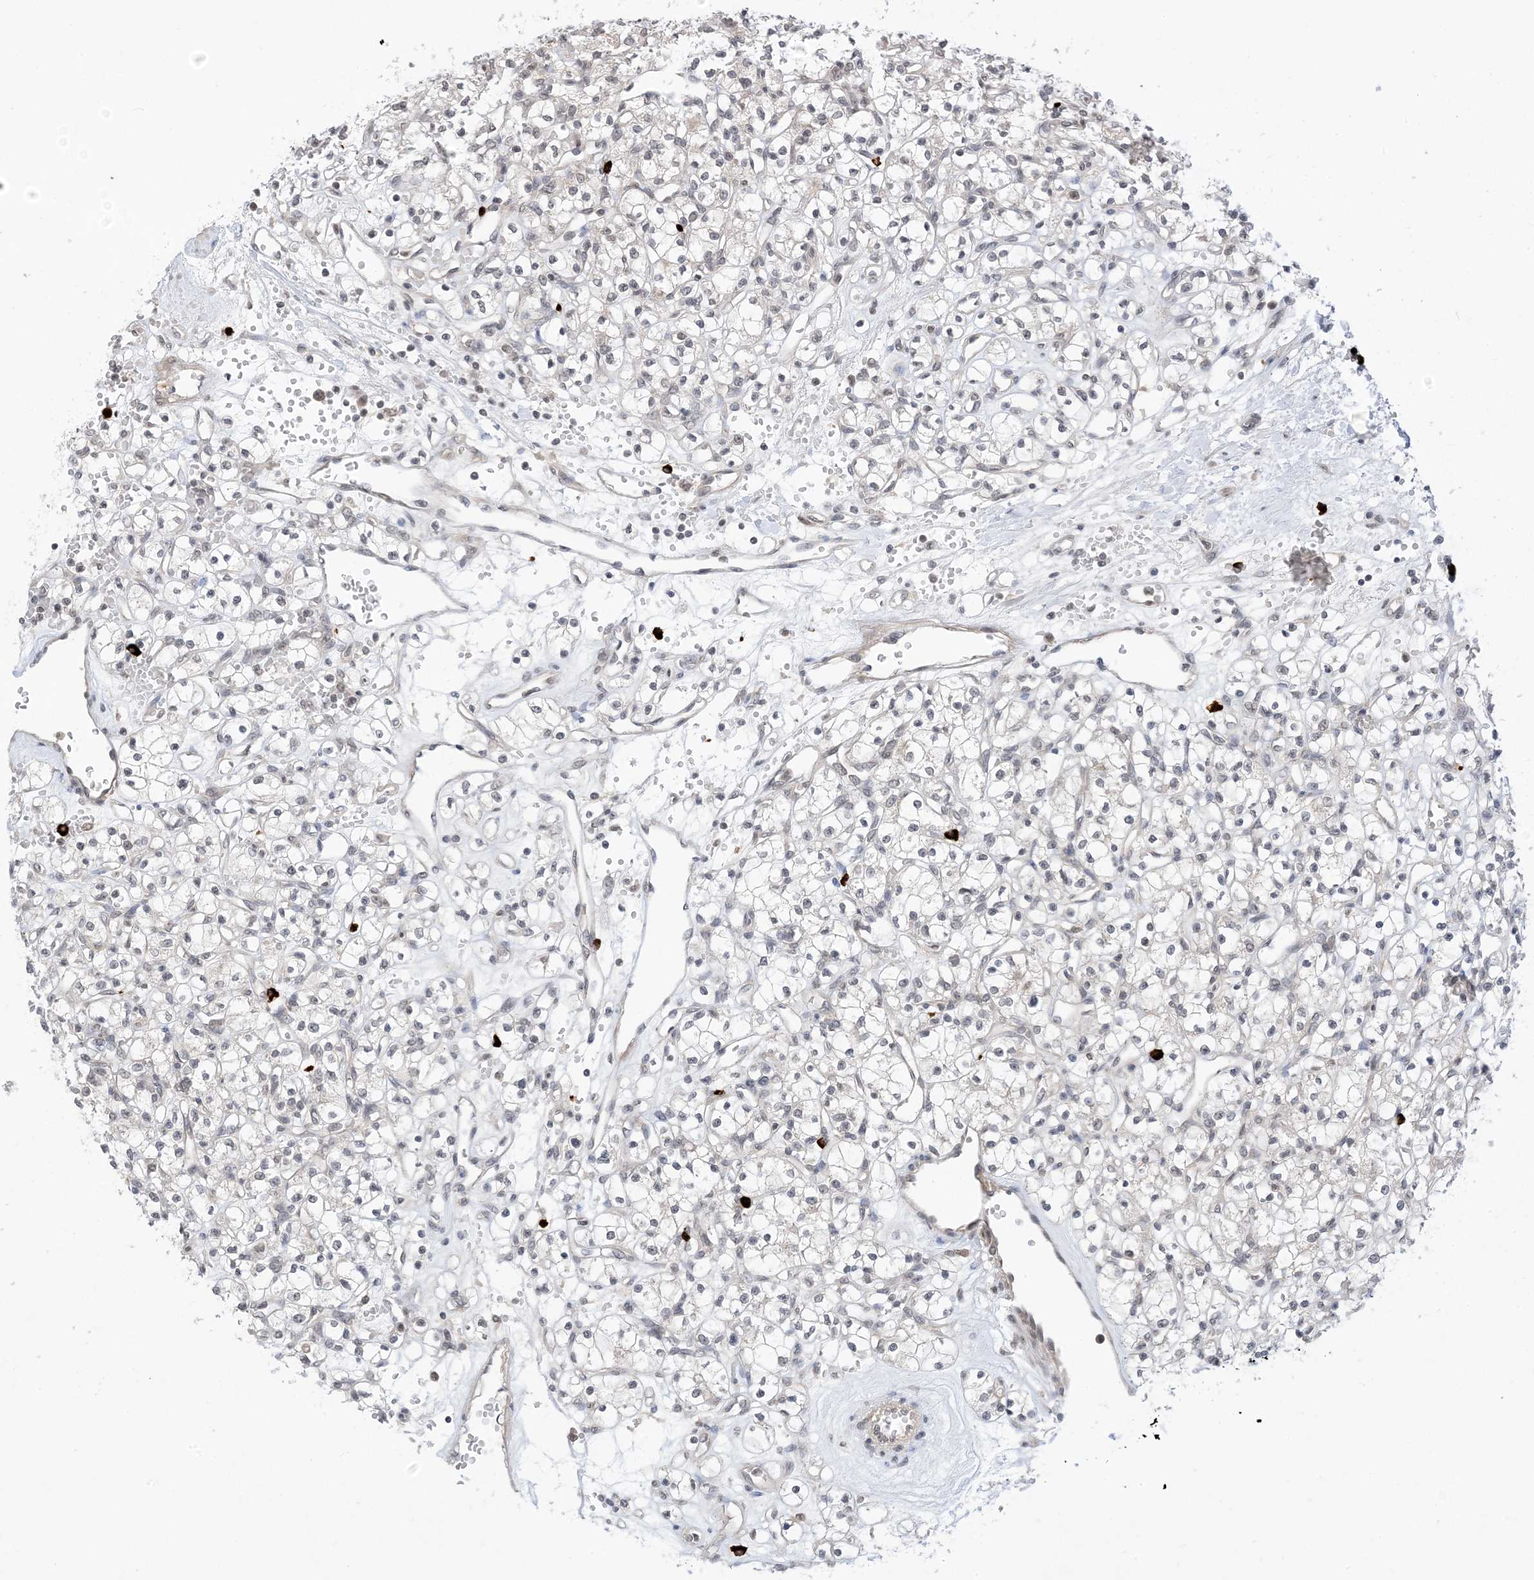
{"staining": {"intensity": "negative", "quantity": "none", "location": "none"}, "tissue": "renal cancer", "cell_type": "Tumor cells", "image_type": "cancer", "snomed": [{"axis": "morphology", "description": "Adenocarcinoma, NOS"}, {"axis": "topography", "description": "Kidney"}], "caption": "A photomicrograph of renal adenocarcinoma stained for a protein demonstrates no brown staining in tumor cells.", "gene": "RANBP9", "patient": {"sex": "female", "age": 59}}